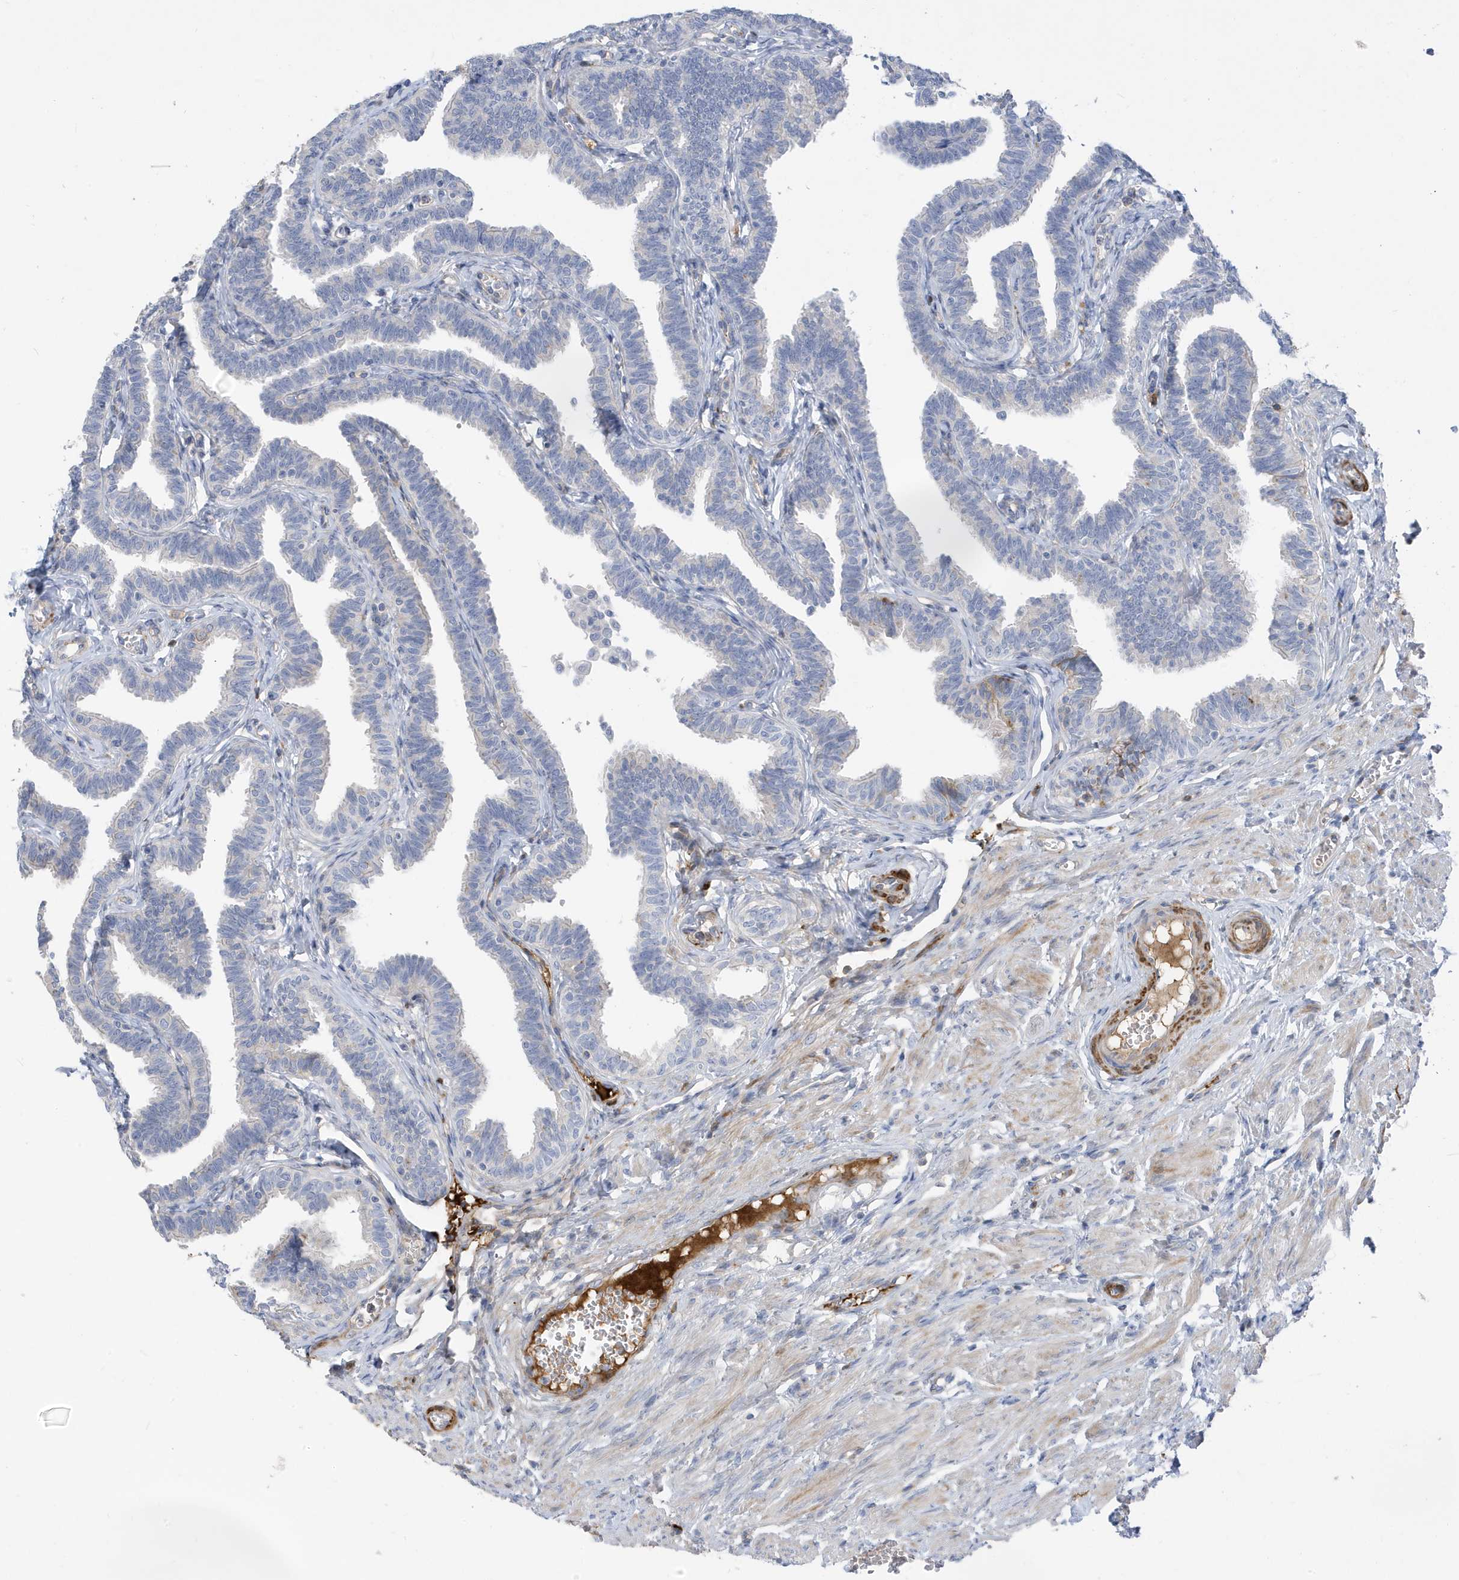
{"staining": {"intensity": "negative", "quantity": "none", "location": "none"}, "tissue": "fallopian tube", "cell_type": "Glandular cells", "image_type": "normal", "snomed": [{"axis": "morphology", "description": "Normal tissue, NOS"}, {"axis": "topography", "description": "Fallopian tube"}, {"axis": "topography", "description": "Ovary"}], "caption": "Glandular cells are negative for protein expression in normal human fallopian tube. Brightfield microscopy of immunohistochemistry stained with DAB (3,3'-diaminobenzidine) (brown) and hematoxylin (blue), captured at high magnification.", "gene": "ATP13A5", "patient": {"sex": "female", "age": 23}}